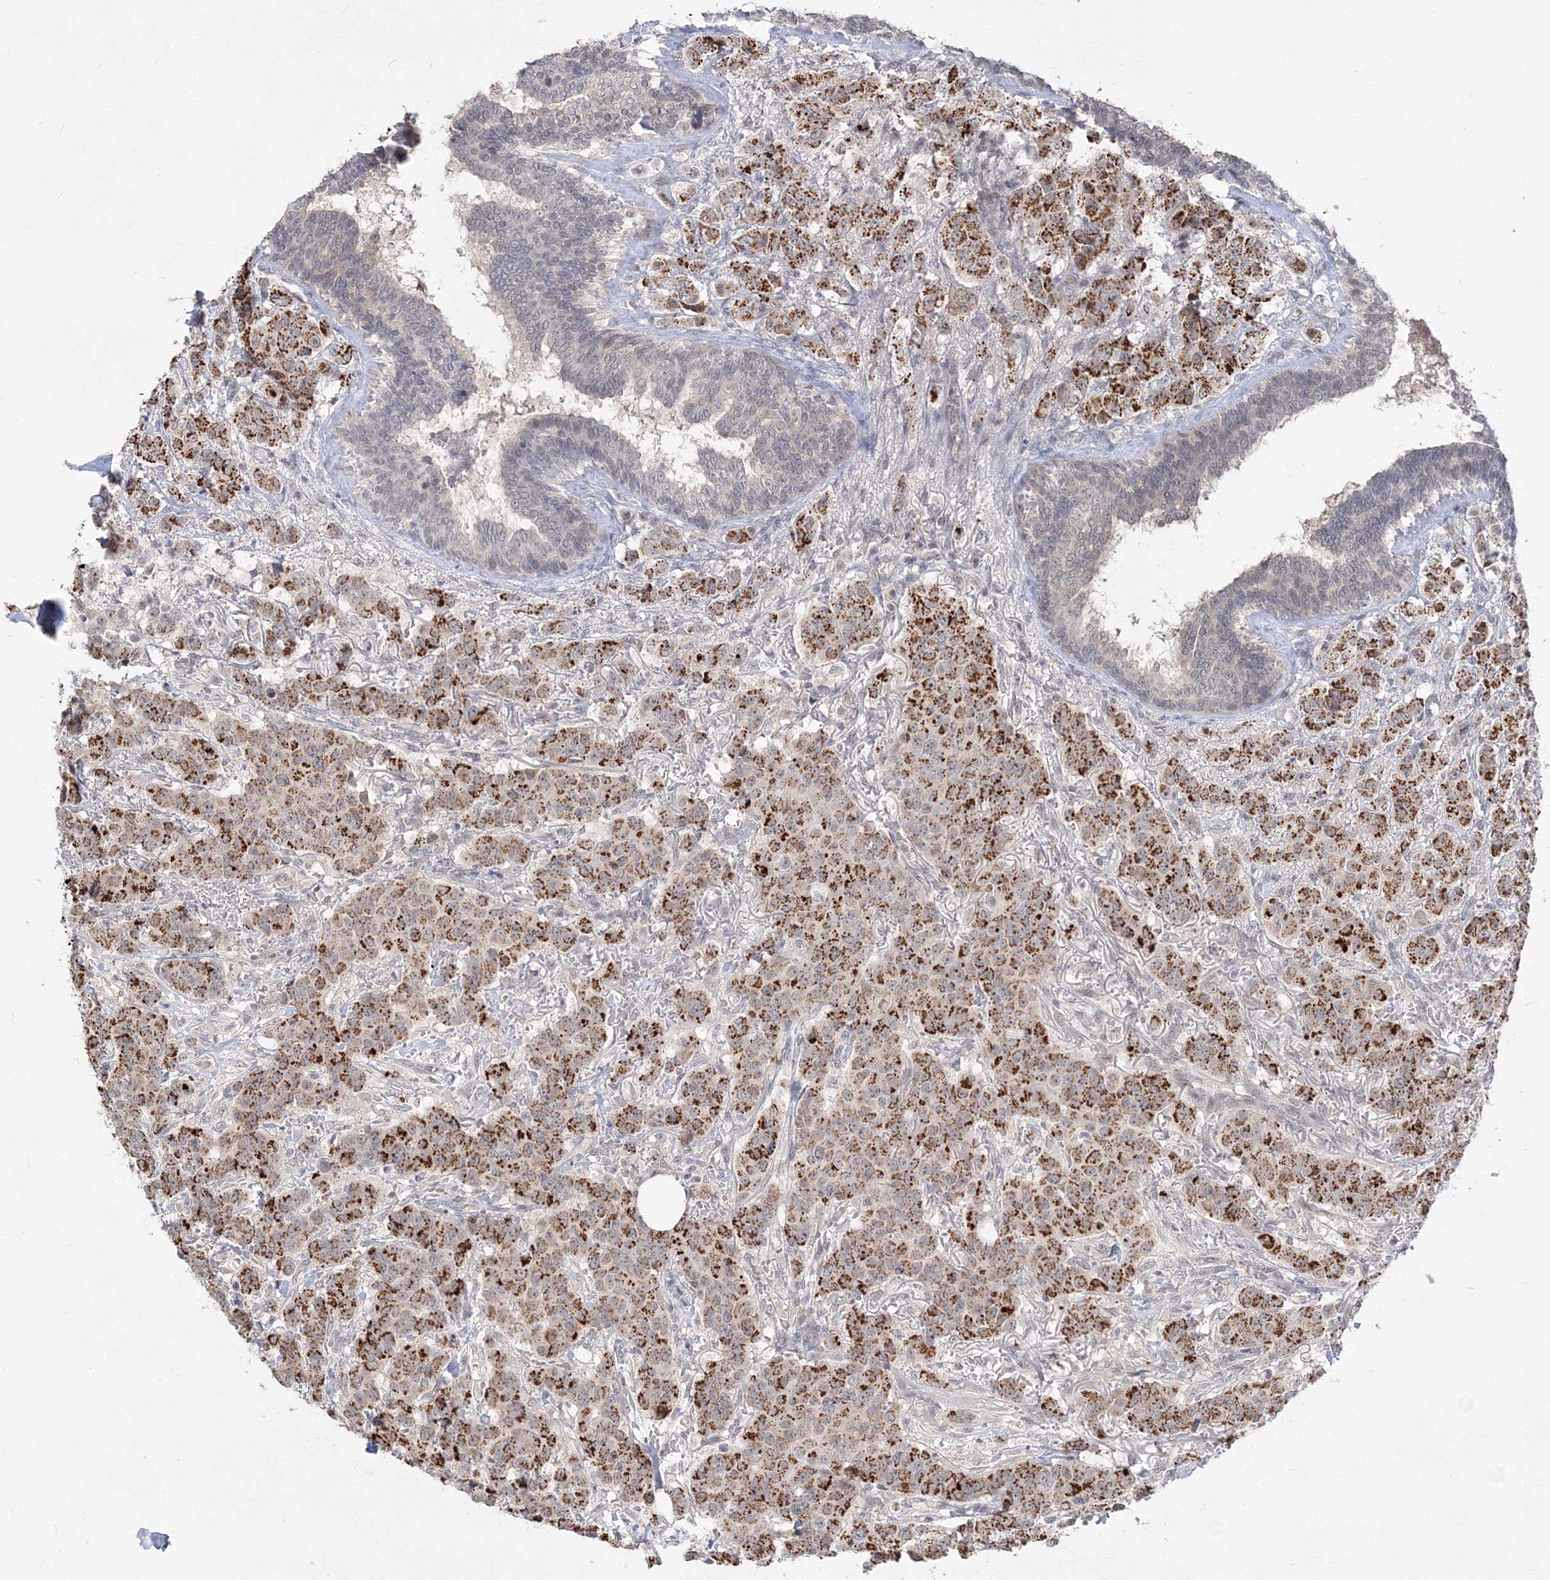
{"staining": {"intensity": "strong", "quantity": ">75%", "location": "cytoplasmic/membranous"}, "tissue": "breast cancer", "cell_type": "Tumor cells", "image_type": "cancer", "snomed": [{"axis": "morphology", "description": "Duct carcinoma"}, {"axis": "topography", "description": "Breast"}], "caption": "A brown stain shows strong cytoplasmic/membranous expression of a protein in human breast cancer (invasive ductal carcinoma) tumor cells.", "gene": "COPS4", "patient": {"sex": "female", "age": 40}}